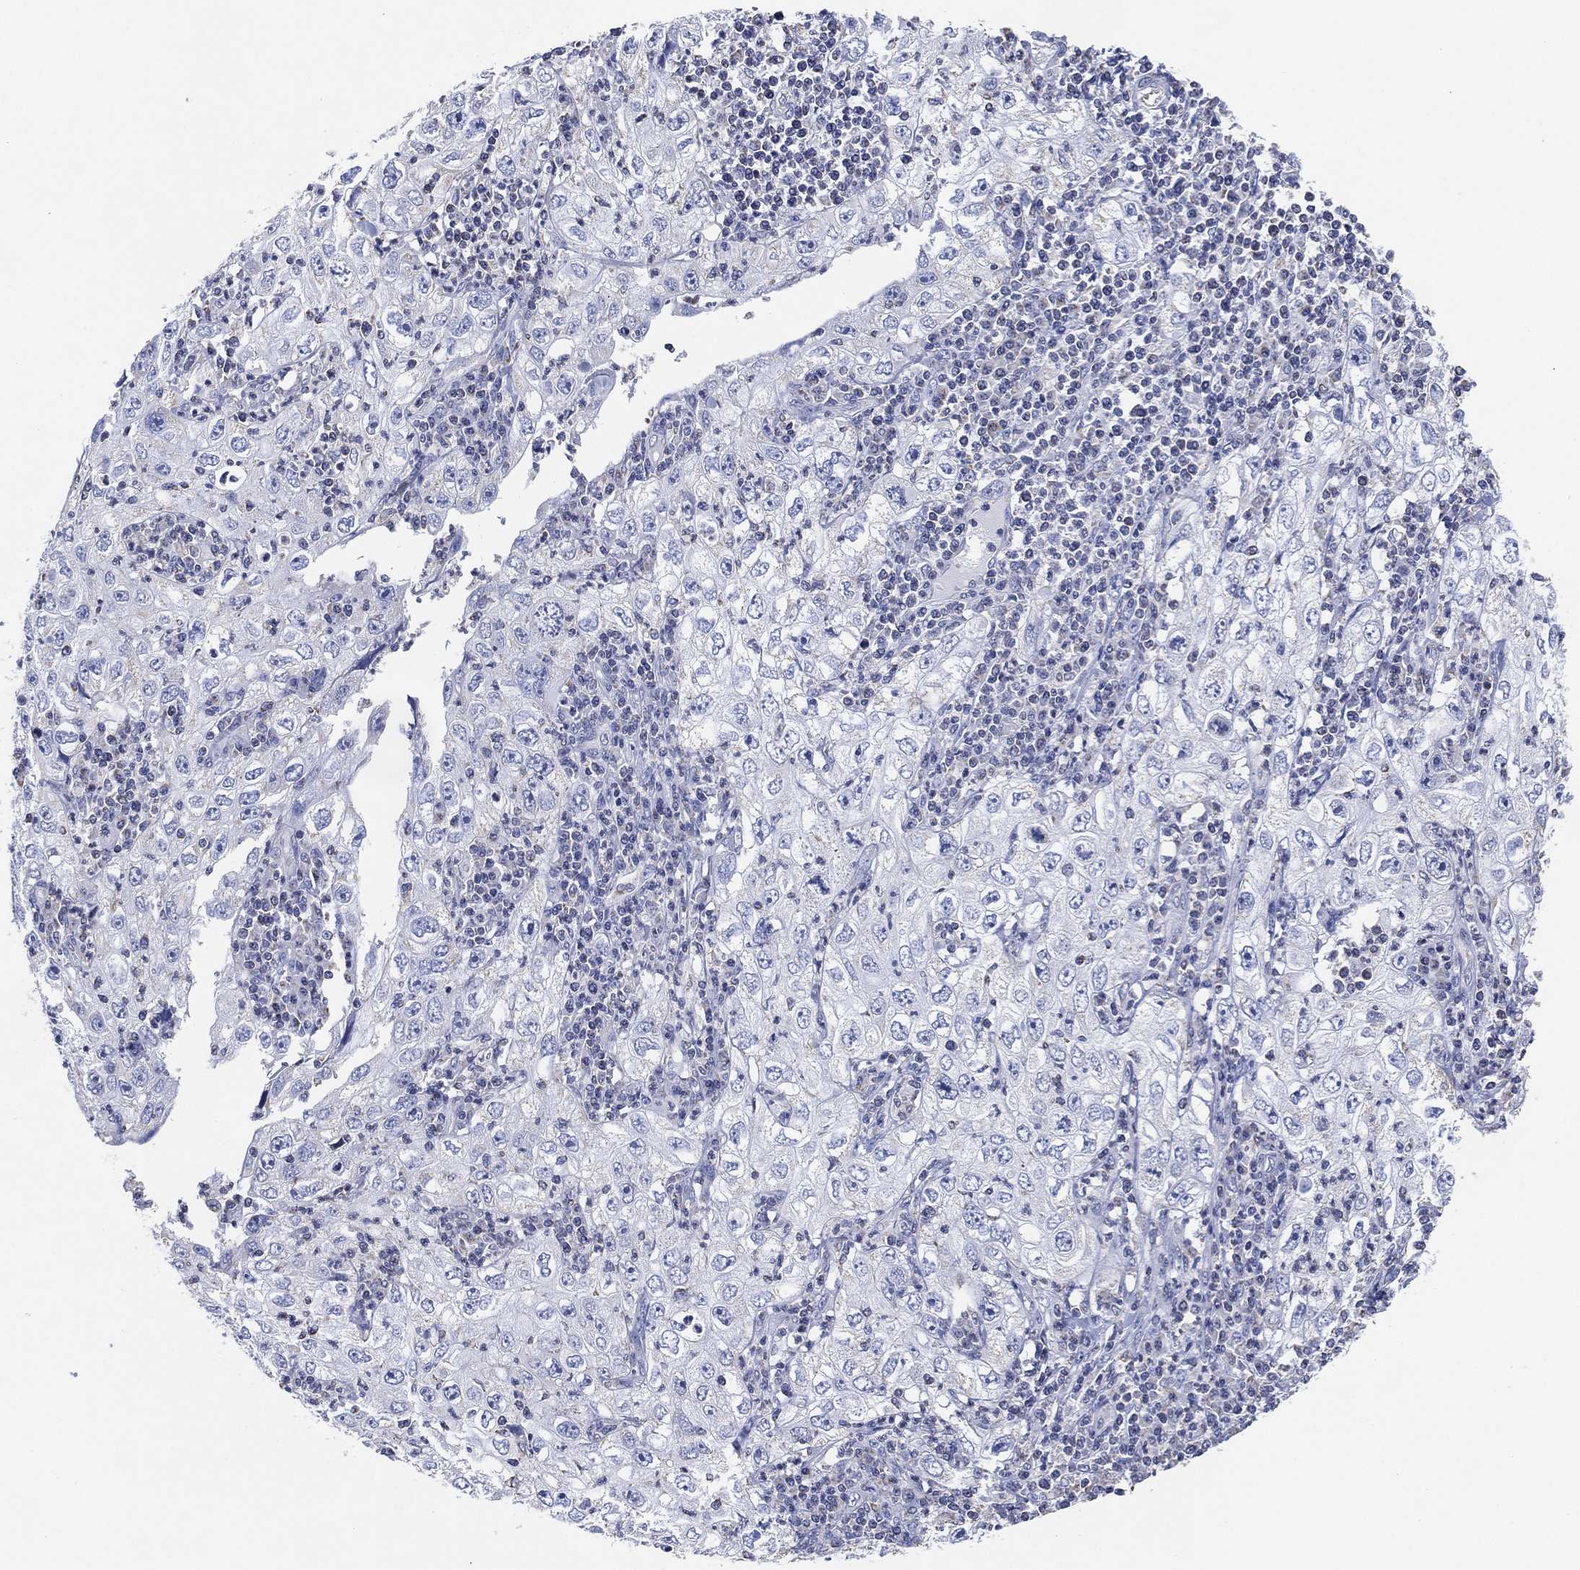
{"staining": {"intensity": "negative", "quantity": "none", "location": "none"}, "tissue": "cervical cancer", "cell_type": "Tumor cells", "image_type": "cancer", "snomed": [{"axis": "morphology", "description": "Squamous cell carcinoma, NOS"}, {"axis": "topography", "description": "Cervix"}], "caption": "High power microscopy image of an IHC image of squamous cell carcinoma (cervical), revealing no significant expression in tumor cells. (DAB immunohistochemistry with hematoxylin counter stain).", "gene": "CFTR", "patient": {"sex": "female", "age": 24}}